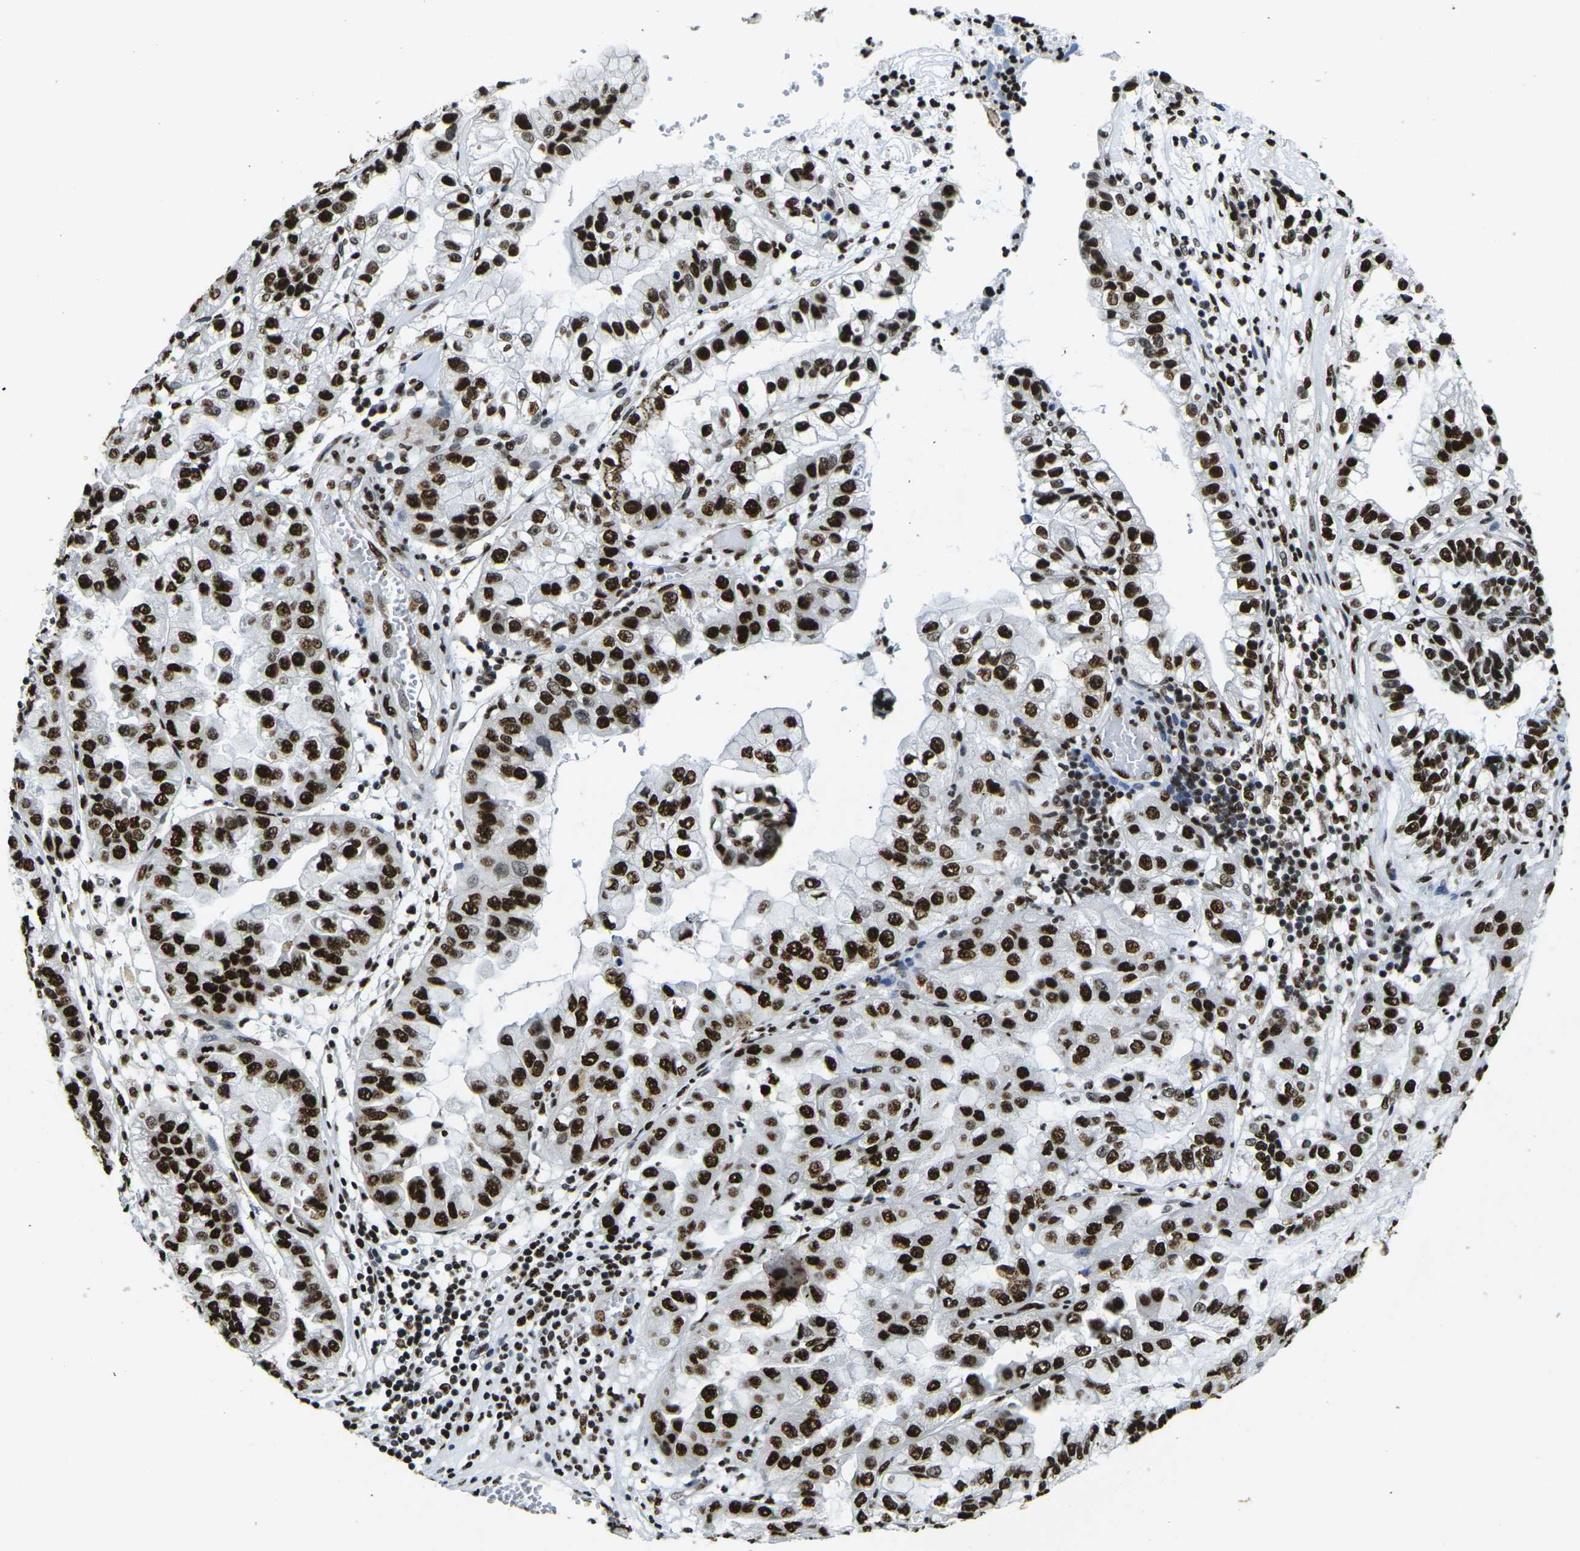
{"staining": {"intensity": "strong", "quantity": ">75%", "location": "nuclear"}, "tissue": "liver cancer", "cell_type": "Tumor cells", "image_type": "cancer", "snomed": [{"axis": "morphology", "description": "Cholangiocarcinoma"}, {"axis": "topography", "description": "Liver"}], "caption": "An image of liver cholangiocarcinoma stained for a protein reveals strong nuclear brown staining in tumor cells. Using DAB (3,3'-diaminobenzidine) (brown) and hematoxylin (blue) stains, captured at high magnification using brightfield microscopy.", "gene": "SMARCC1", "patient": {"sex": "female", "age": 79}}